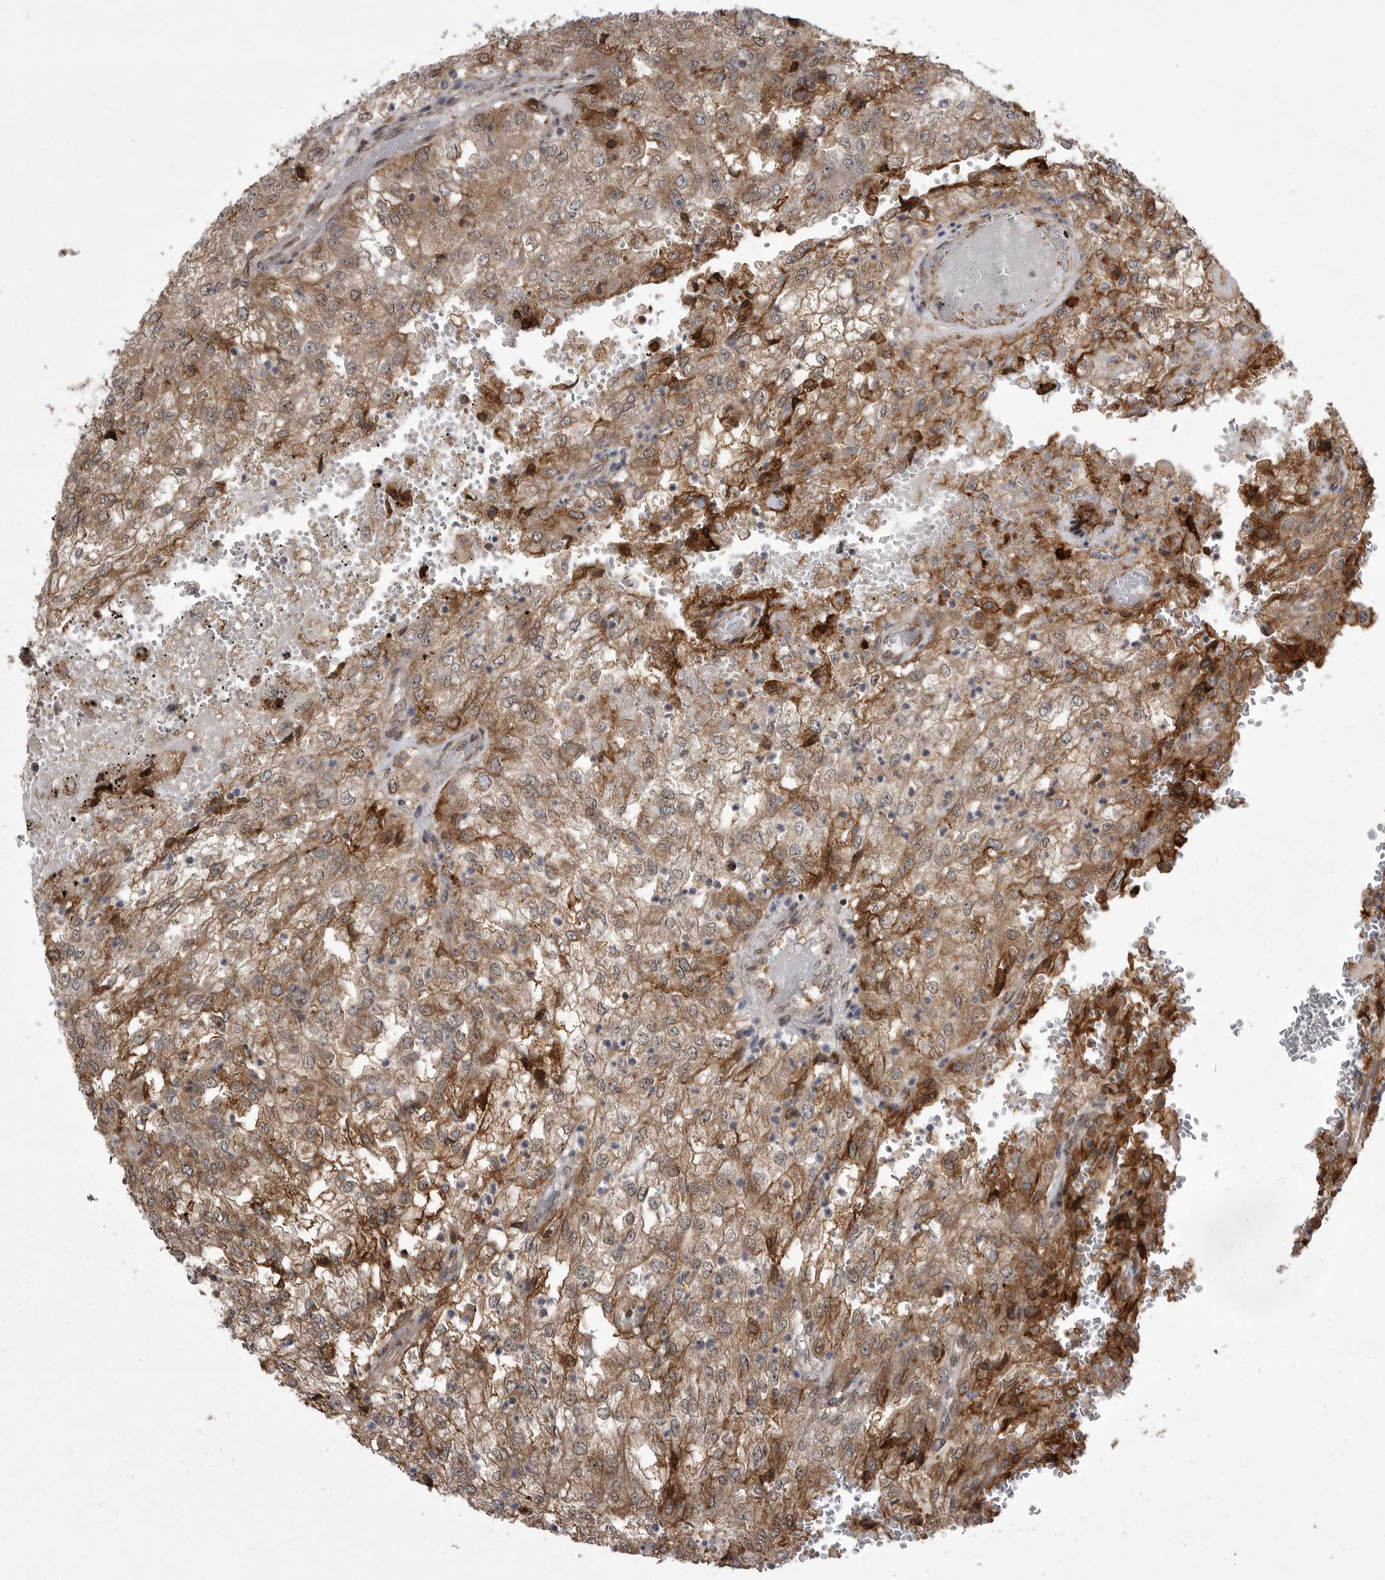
{"staining": {"intensity": "moderate", "quantity": ">75%", "location": "cytoplasmic/membranous"}, "tissue": "renal cancer", "cell_type": "Tumor cells", "image_type": "cancer", "snomed": [{"axis": "morphology", "description": "Adenocarcinoma, NOS"}, {"axis": "topography", "description": "Kidney"}], "caption": "Renal adenocarcinoma was stained to show a protein in brown. There is medium levels of moderate cytoplasmic/membranous positivity in about >75% of tumor cells. (DAB IHC, brown staining for protein, blue staining for nuclei).", "gene": "ABL1", "patient": {"sex": "female", "age": 54}}